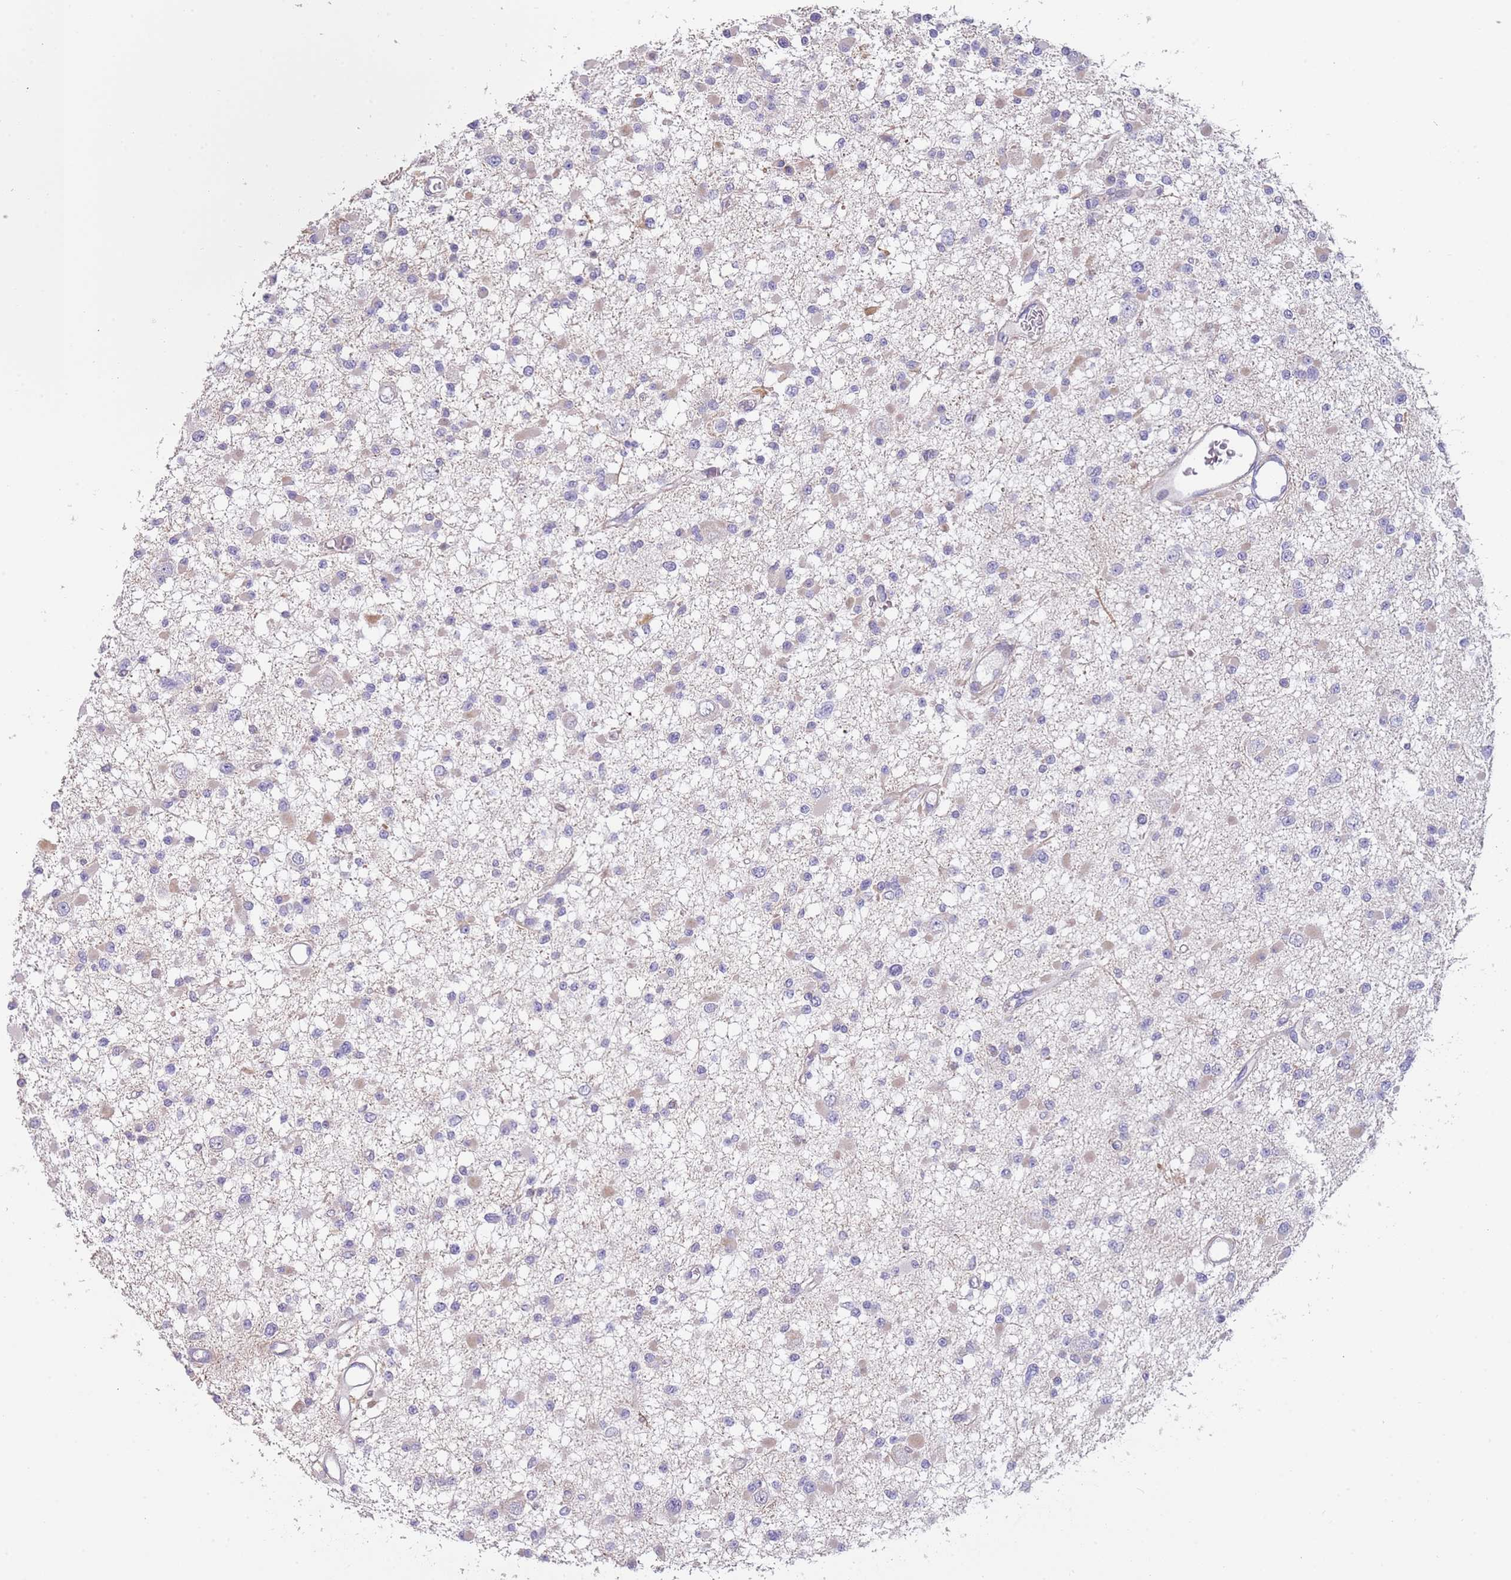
{"staining": {"intensity": "negative", "quantity": "none", "location": "none"}, "tissue": "glioma", "cell_type": "Tumor cells", "image_type": "cancer", "snomed": [{"axis": "morphology", "description": "Glioma, malignant, Low grade"}, {"axis": "topography", "description": "Brain"}], "caption": "Tumor cells are negative for protein expression in human glioma.", "gene": "SUSD1", "patient": {"sex": "female", "age": 22}}